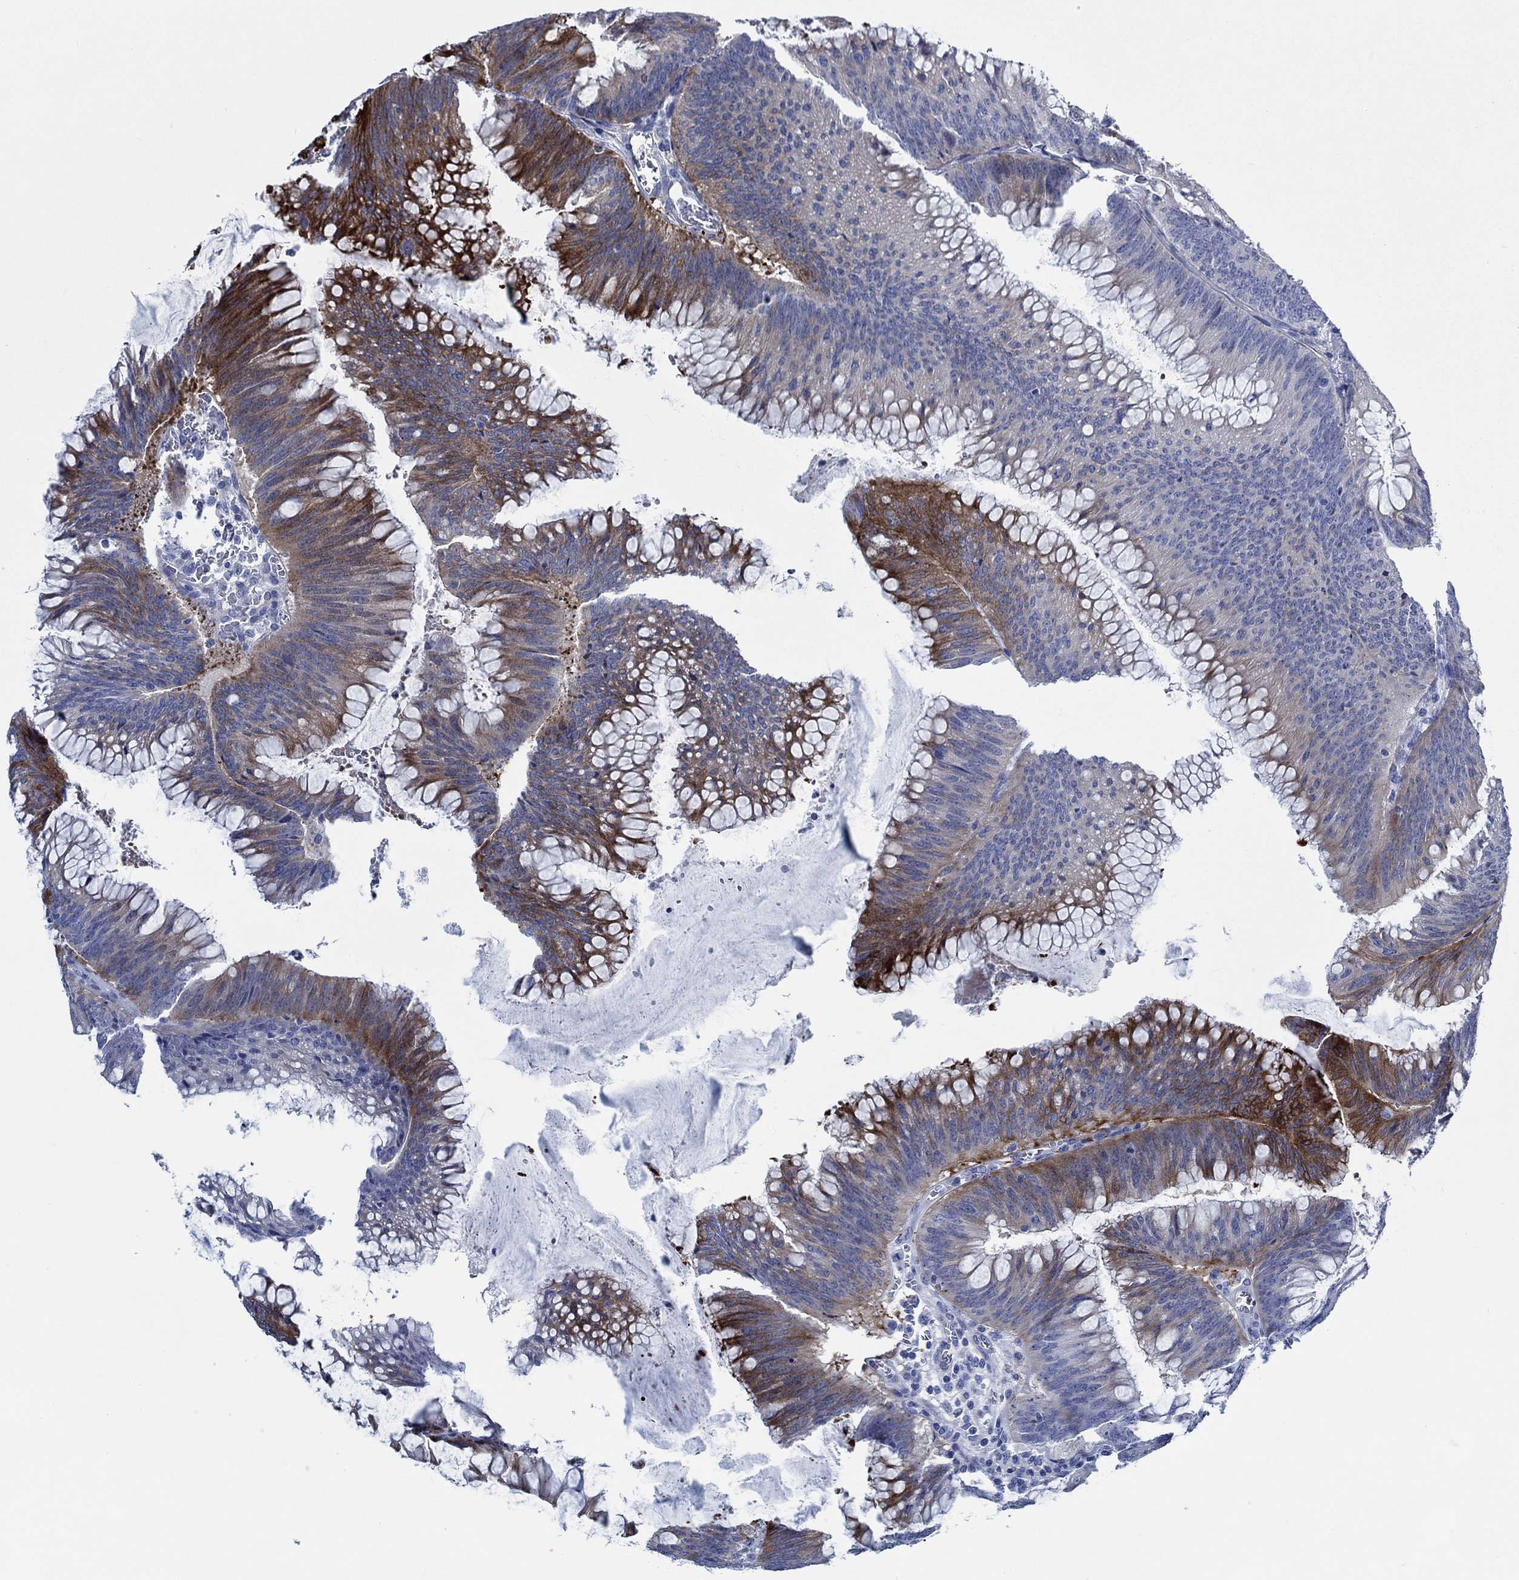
{"staining": {"intensity": "strong", "quantity": "<25%", "location": "cytoplasmic/membranous"}, "tissue": "colorectal cancer", "cell_type": "Tumor cells", "image_type": "cancer", "snomed": [{"axis": "morphology", "description": "Adenocarcinoma, NOS"}, {"axis": "topography", "description": "Rectum"}], "caption": "A brown stain shows strong cytoplasmic/membranous positivity of a protein in human colorectal cancer (adenocarcinoma) tumor cells.", "gene": "SVEP1", "patient": {"sex": "female", "age": 72}}